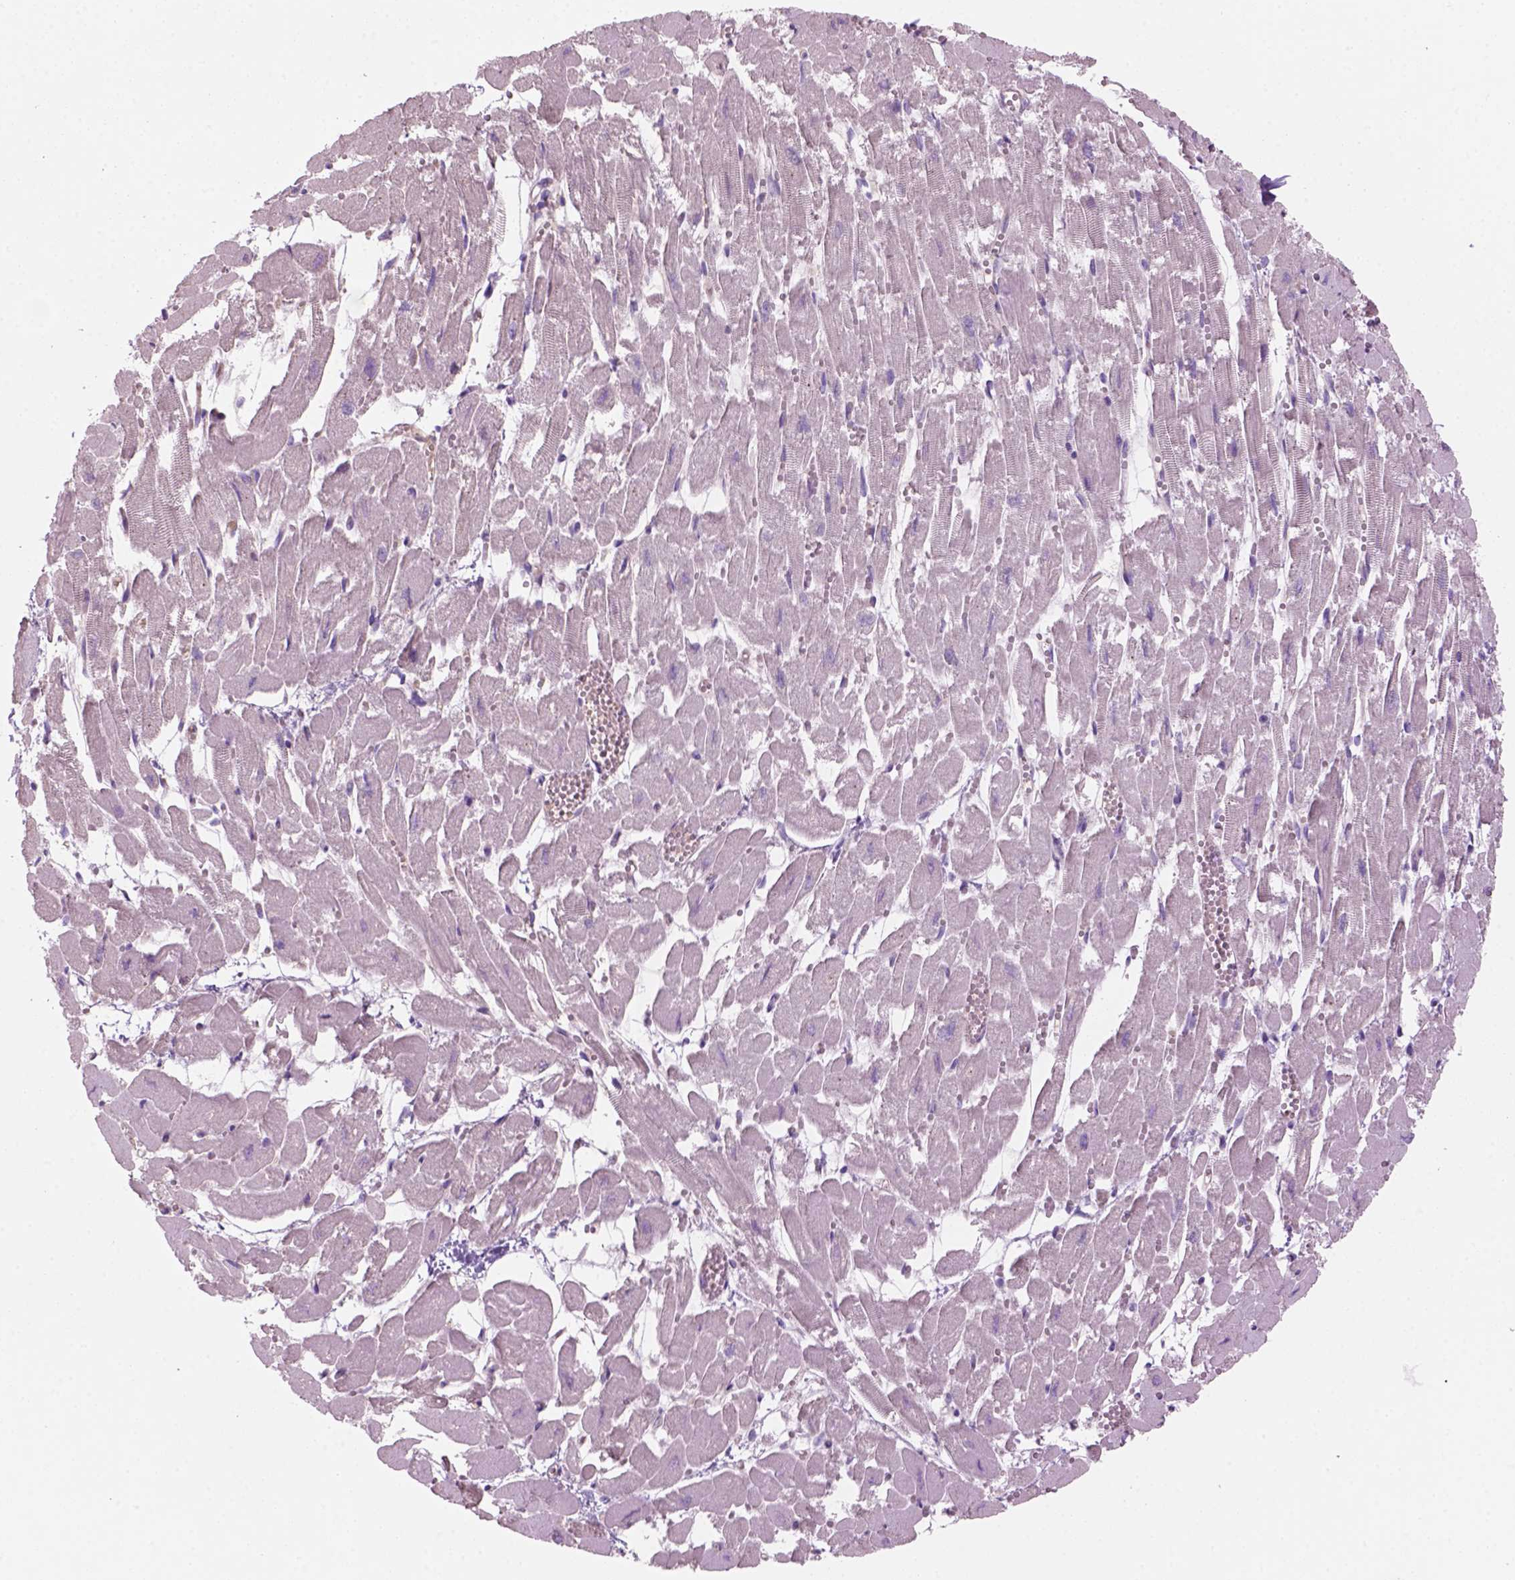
{"staining": {"intensity": "negative", "quantity": "none", "location": "none"}, "tissue": "heart muscle", "cell_type": "Cardiomyocytes", "image_type": "normal", "snomed": [{"axis": "morphology", "description": "Normal tissue, NOS"}, {"axis": "topography", "description": "Heart"}], "caption": "Cardiomyocytes show no significant protein expression in normal heart muscle. The staining is performed using DAB brown chromogen with nuclei counter-stained in using hematoxylin.", "gene": "CD84", "patient": {"sex": "female", "age": 52}}